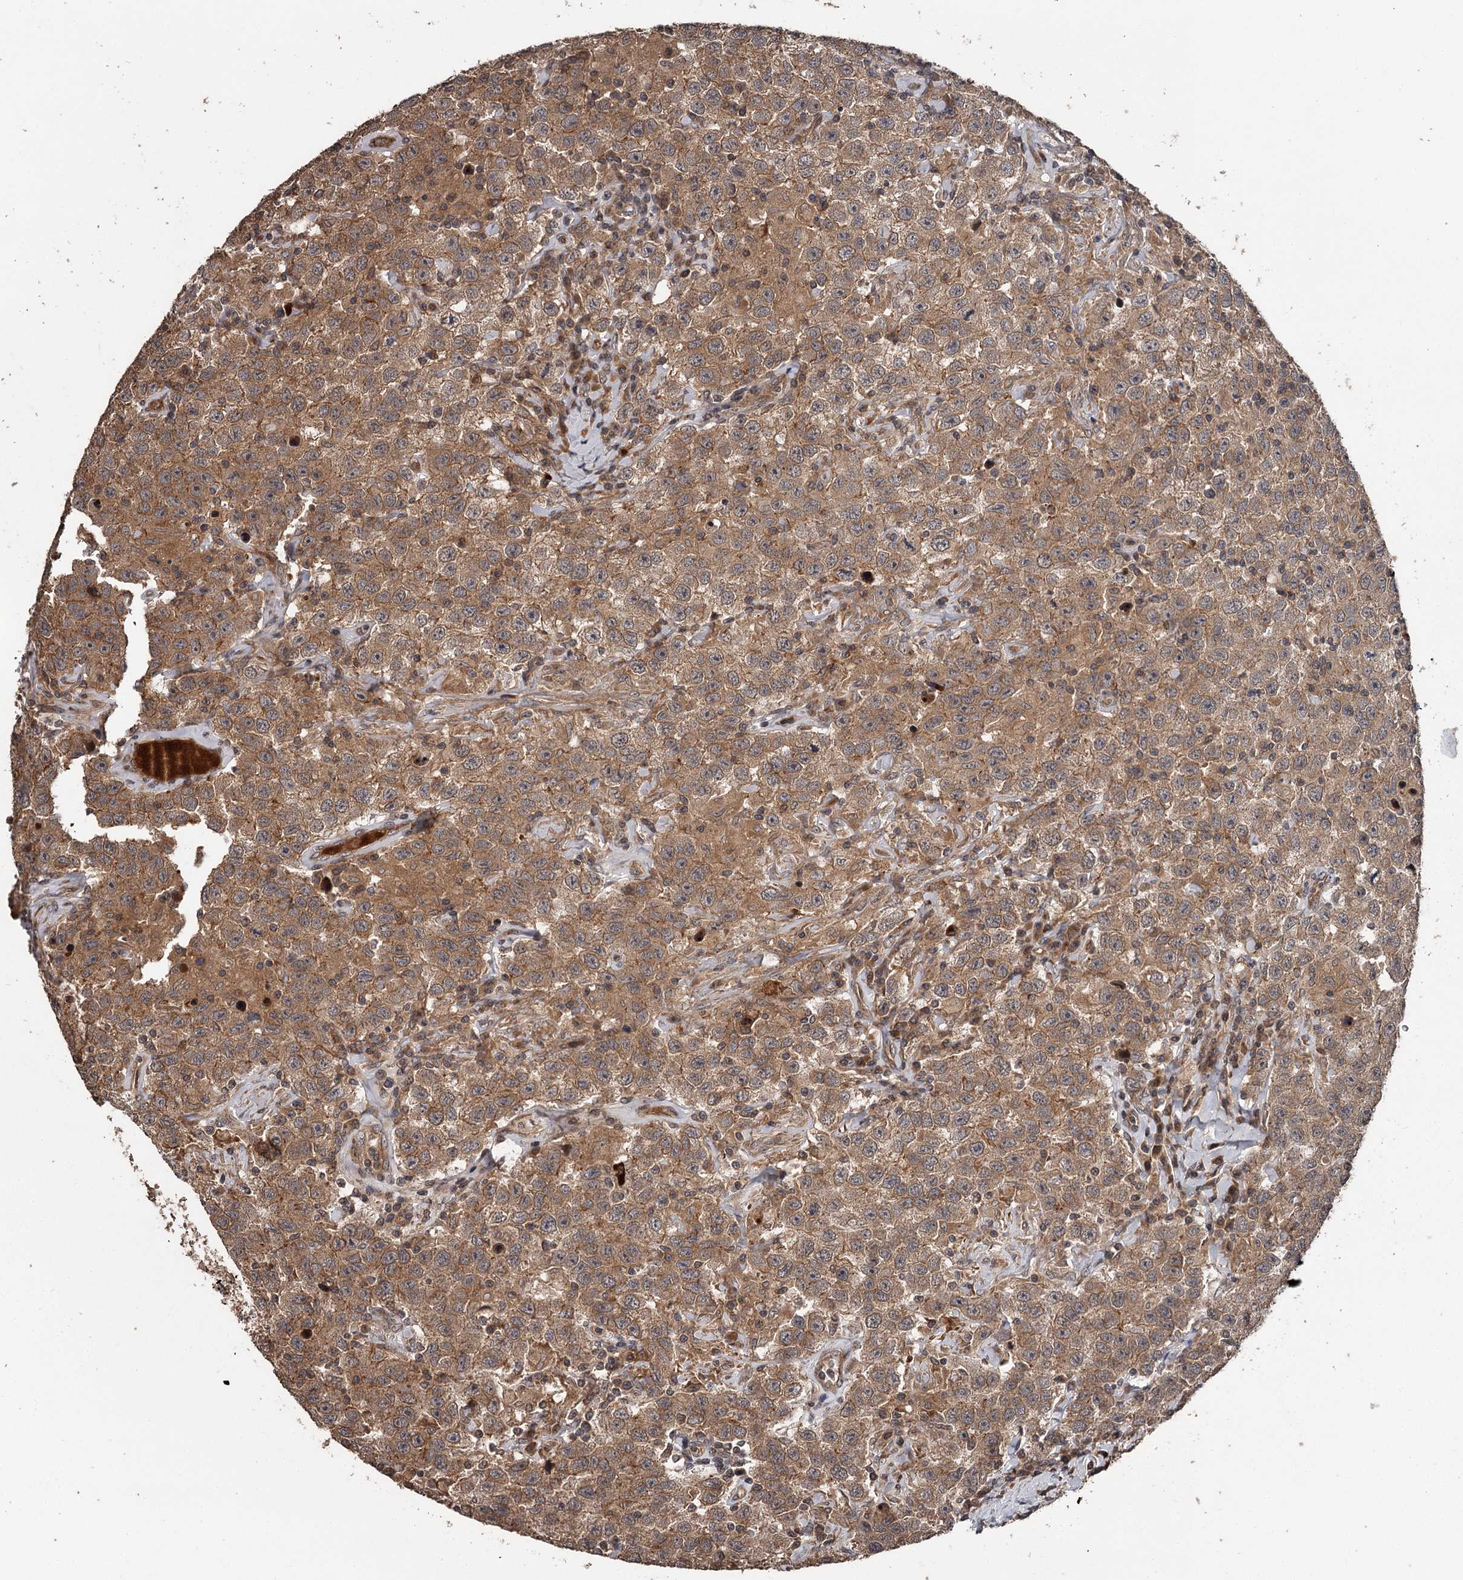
{"staining": {"intensity": "moderate", "quantity": ">75%", "location": "cytoplasmic/membranous"}, "tissue": "testis cancer", "cell_type": "Tumor cells", "image_type": "cancer", "snomed": [{"axis": "morphology", "description": "Seminoma, NOS"}, {"axis": "topography", "description": "Testis"}], "caption": "Tumor cells demonstrate medium levels of moderate cytoplasmic/membranous positivity in approximately >75% of cells in testis cancer. Nuclei are stained in blue.", "gene": "RAB21", "patient": {"sex": "male", "age": 41}}